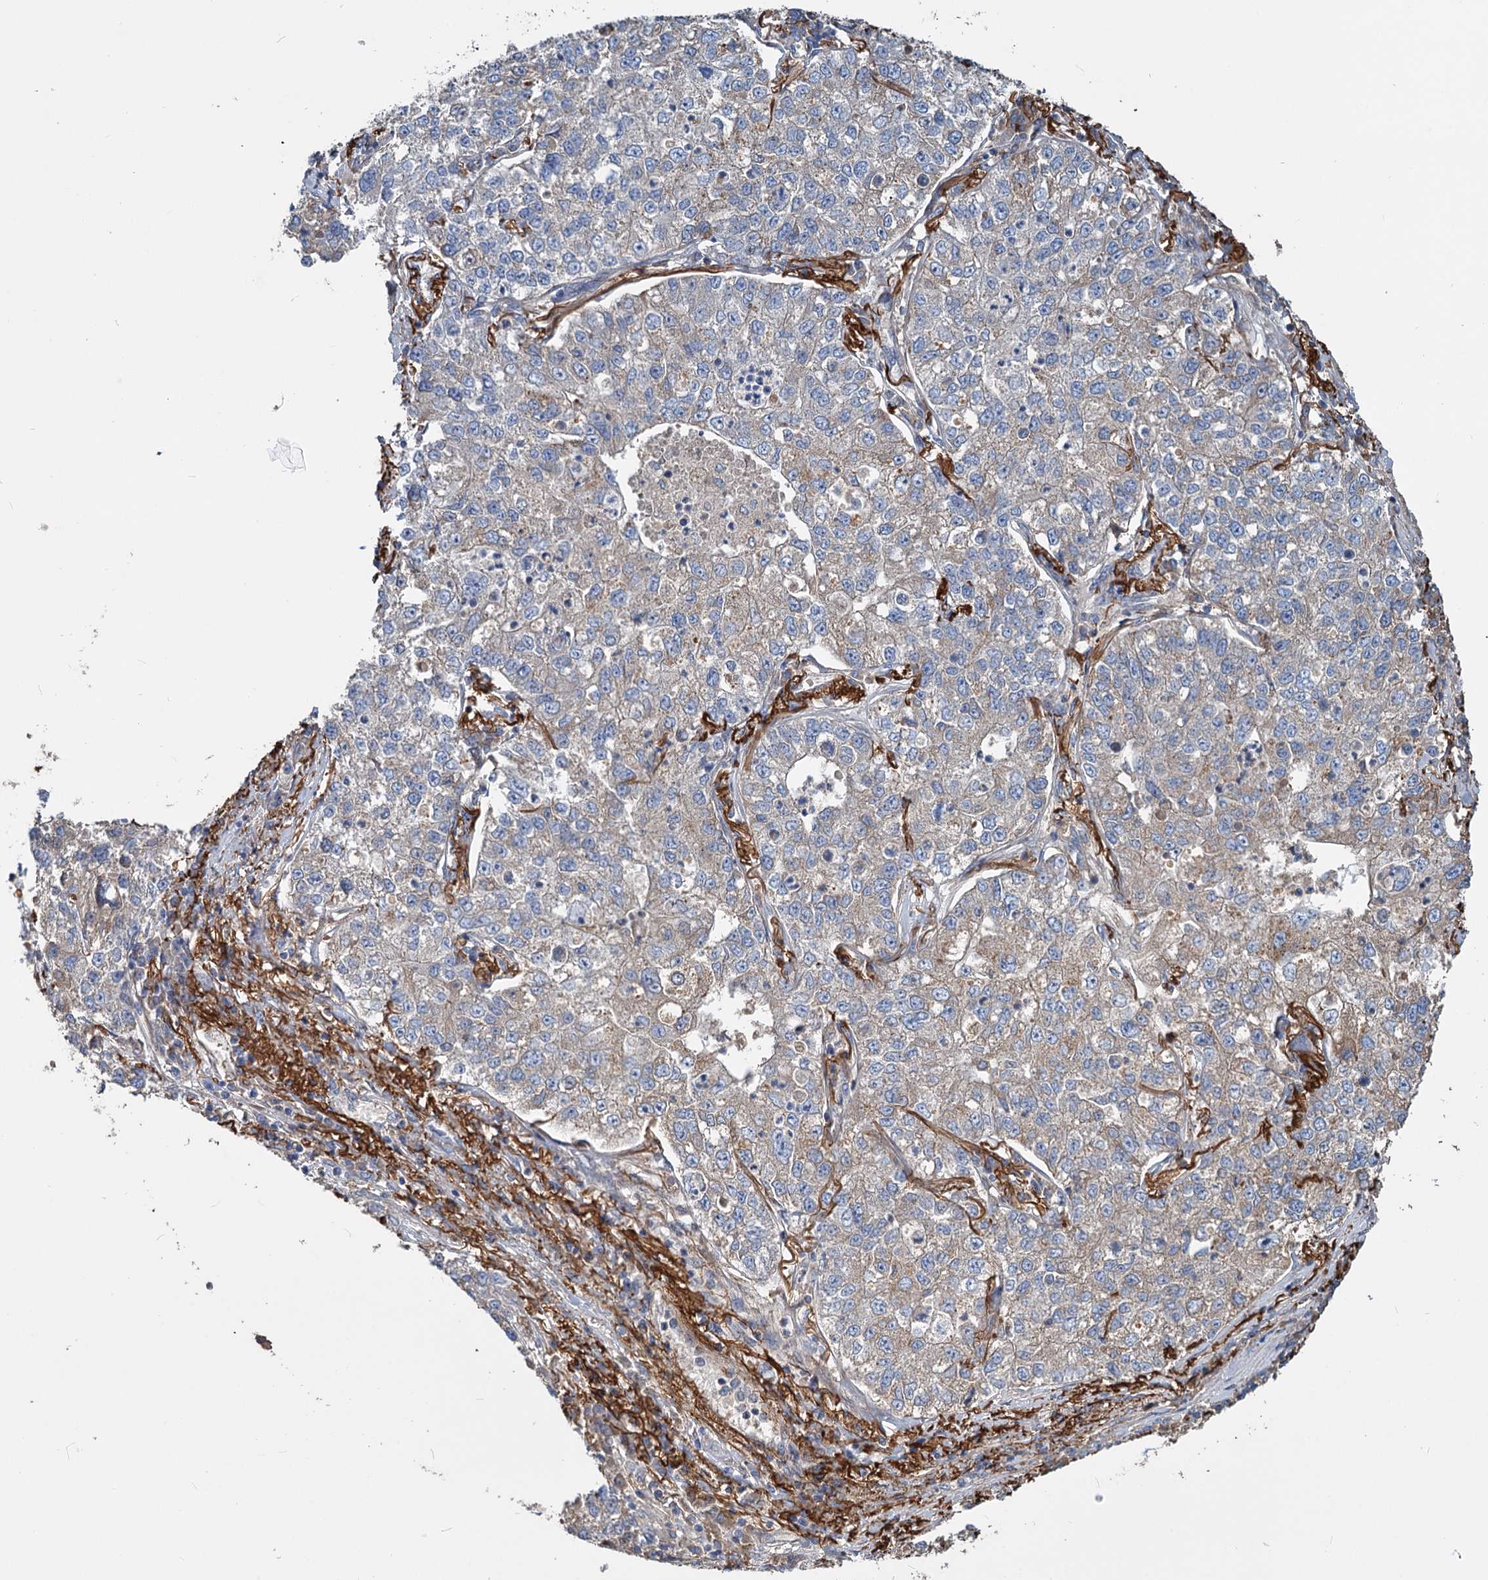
{"staining": {"intensity": "negative", "quantity": "none", "location": "none"}, "tissue": "lung cancer", "cell_type": "Tumor cells", "image_type": "cancer", "snomed": [{"axis": "morphology", "description": "Adenocarcinoma, NOS"}, {"axis": "topography", "description": "Lung"}], "caption": "The immunohistochemistry histopathology image has no significant expression in tumor cells of lung cancer (adenocarcinoma) tissue.", "gene": "URAD", "patient": {"sex": "male", "age": 49}}